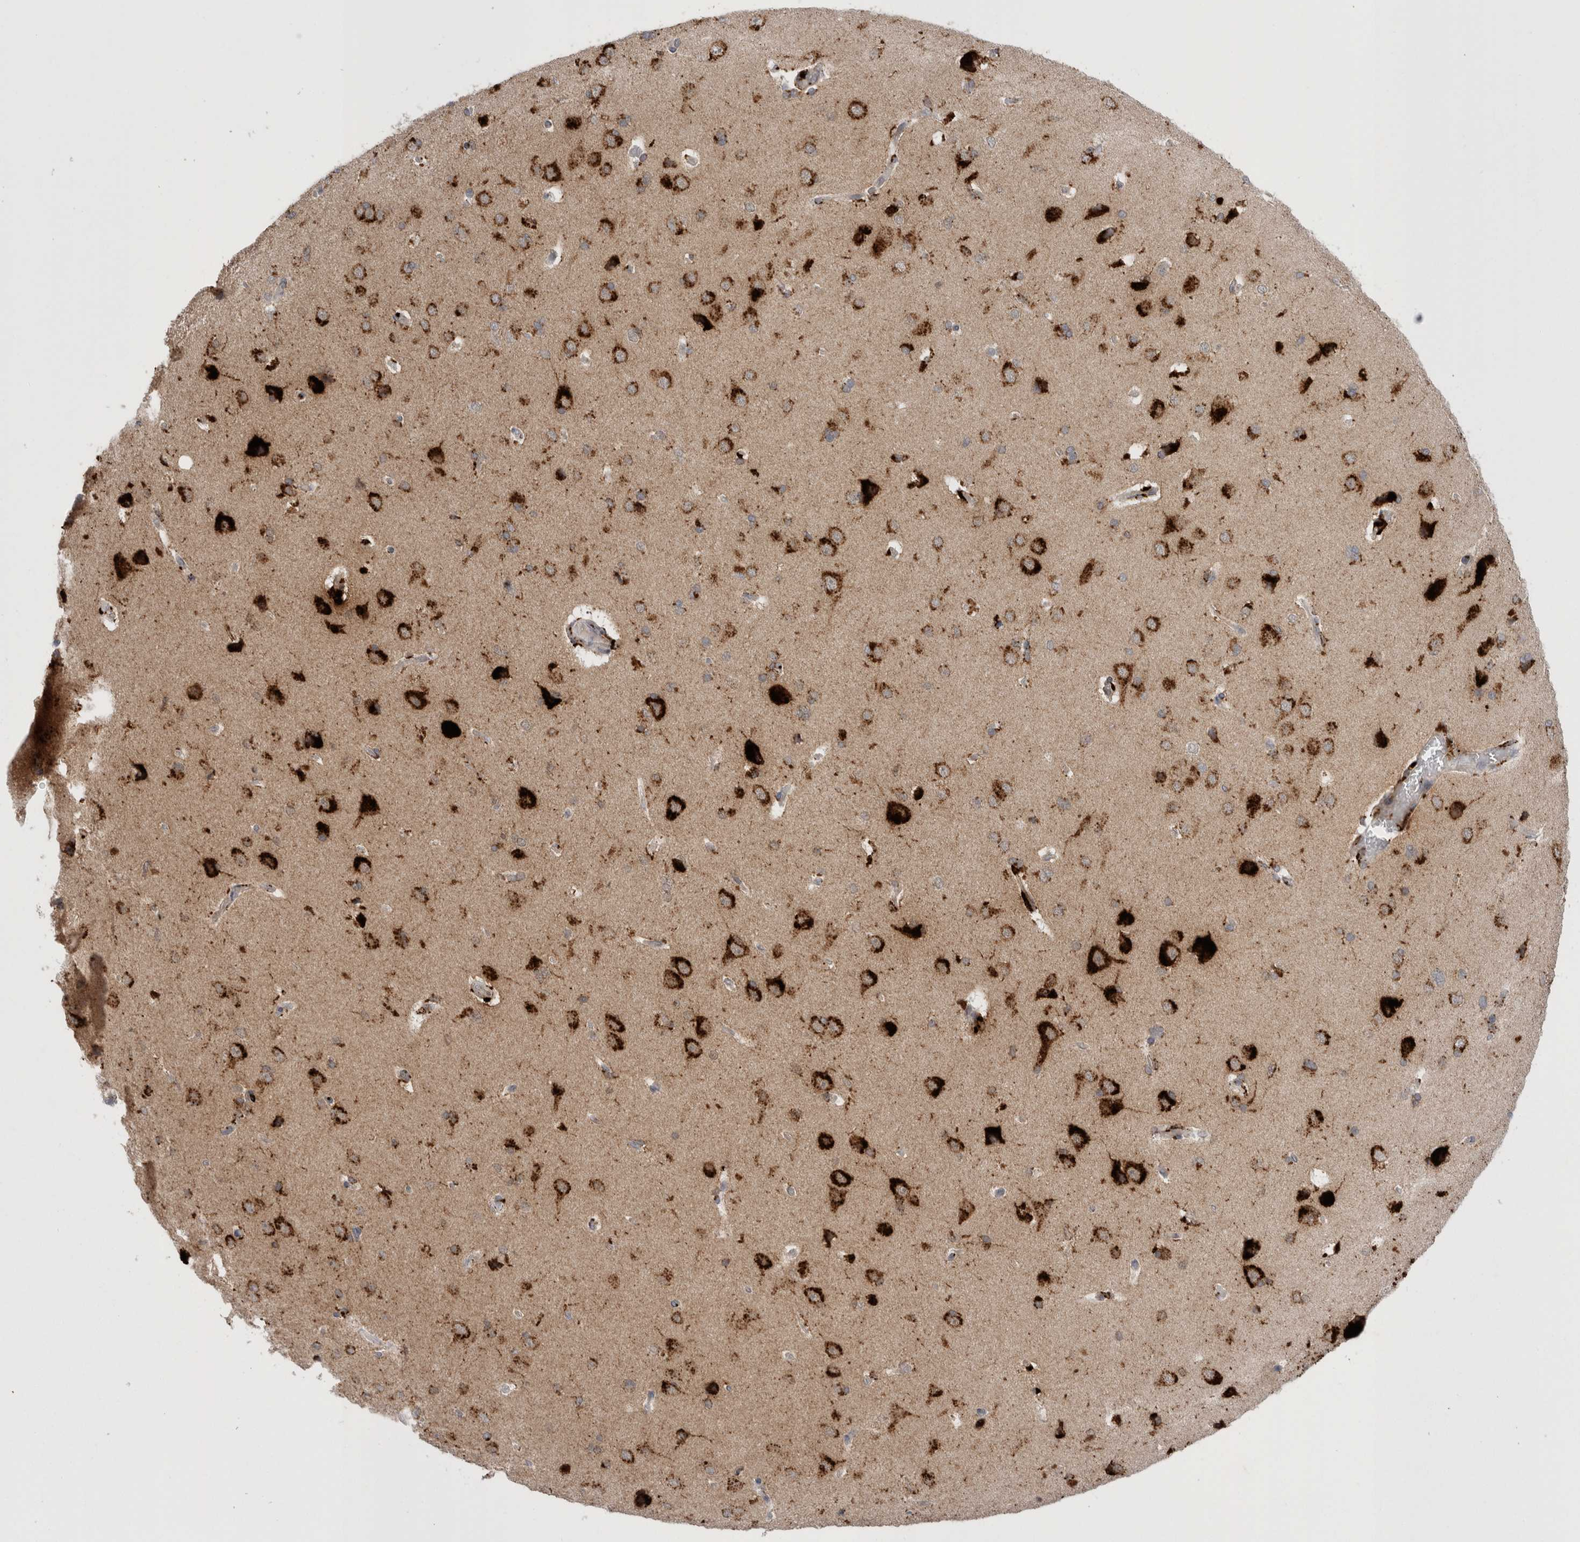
{"staining": {"intensity": "negative", "quantity": "none", "location": "none"}, "tissue": "cerebral cortex", "cell_type": "Endothelial cells", "image_type": "normal", "snomed": [{"axis": "morphology", "description": "Normal tissue, NOS"}, {"axis": "topography", "description": "Cerebral cortex"}], "caption": "This photomicrograph is of unremarkable cerebral cortex stained with immunohistochemistry (IHC) to label a protein in brown with the nuclei are counter-stained blue. There is no staining in endothelial cells.", "gene": "EPDR1", "patient": {"sex": "male", "age": 62}}